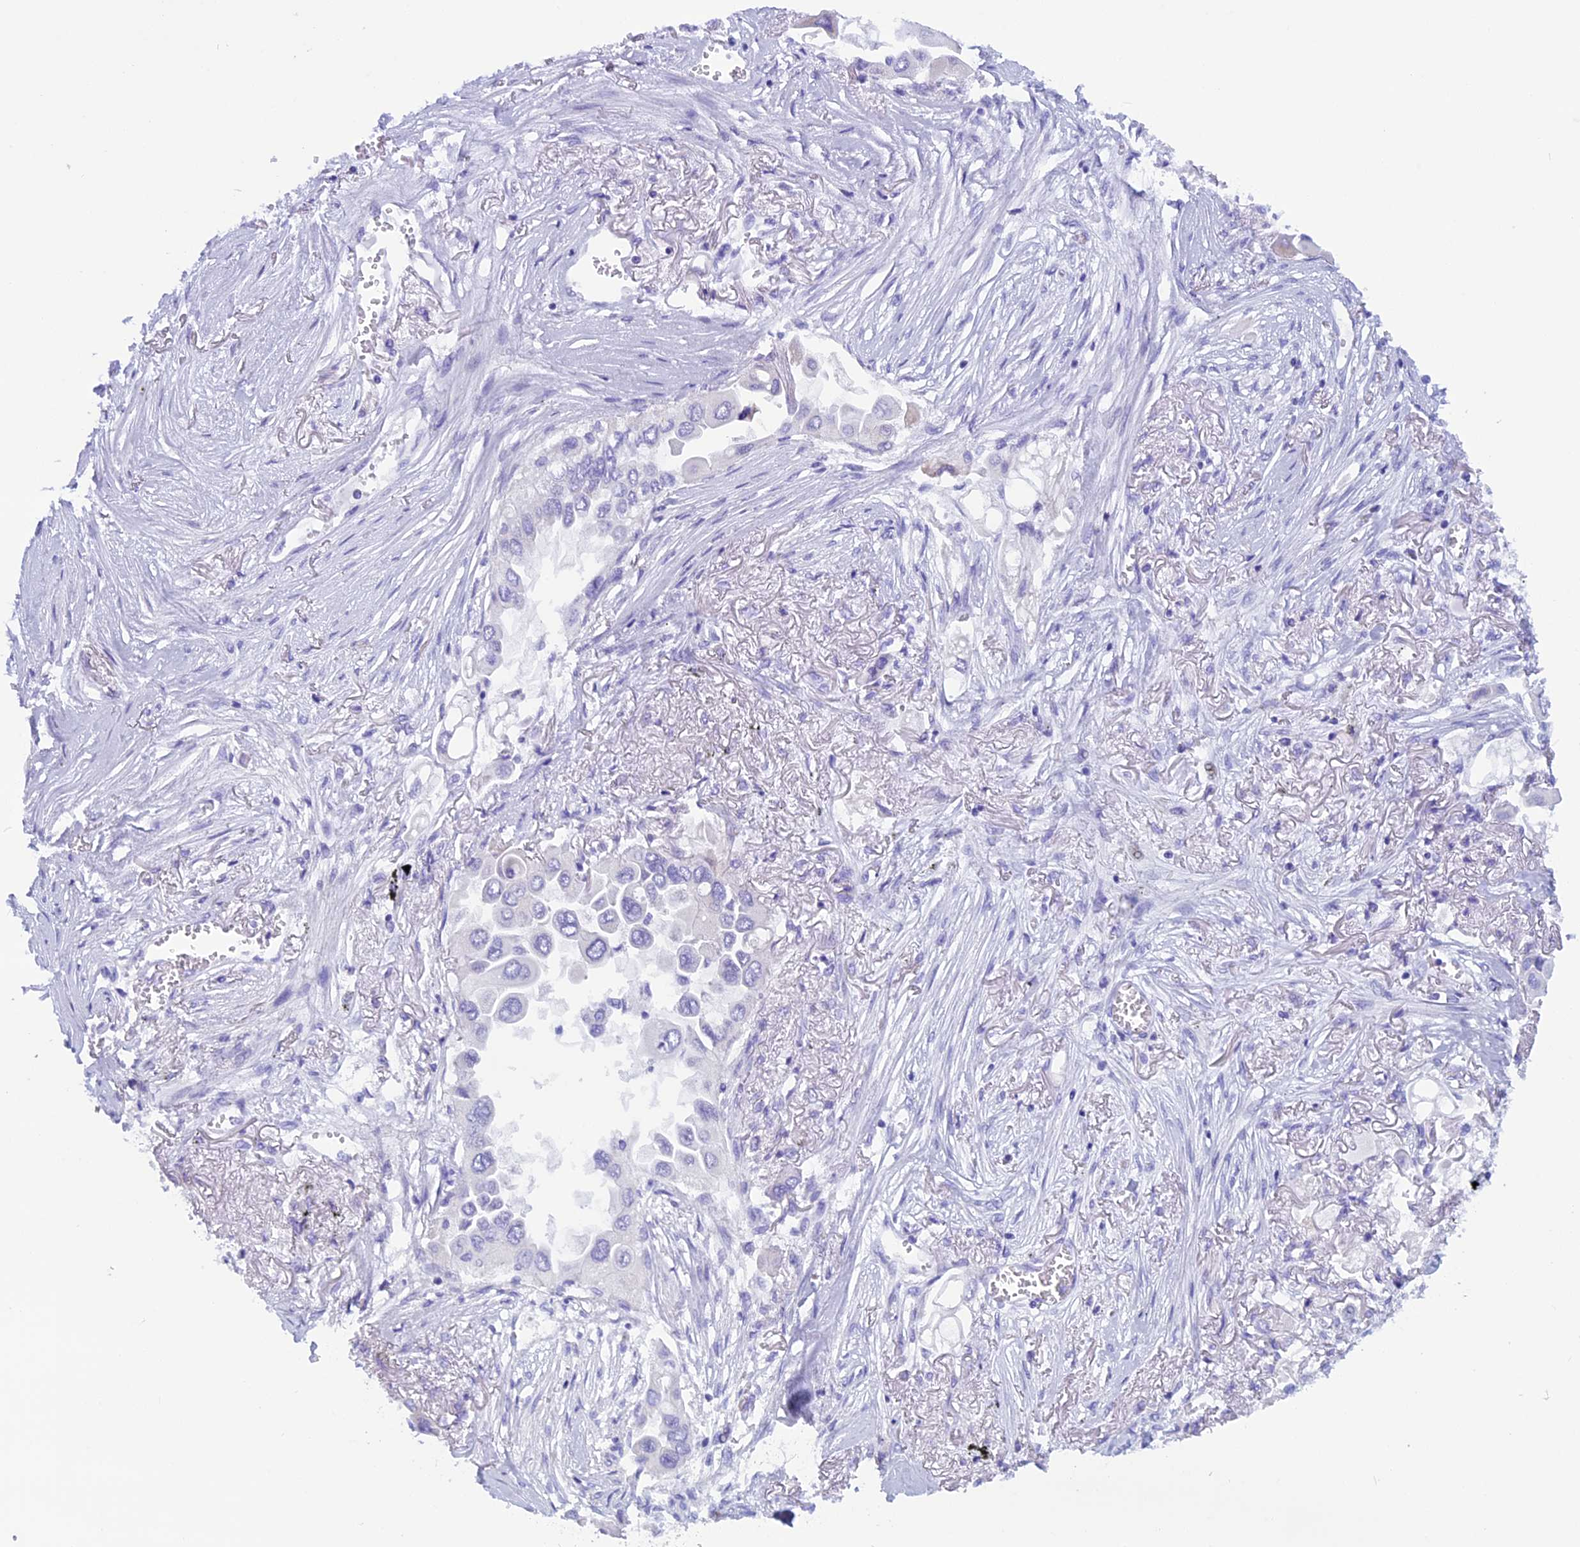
{"staining": {"intensity": "negative", "quantity": "none", "location": "none"}, "tissue": "lung cancer", "cell_type": "Tumor cells", "image_type": "cancer", "snomed": [{"axis": "morphology", "description": "Adenocarcinoma, NOS"}, {"axis": "topography", "description": "Lung"}], "caption": "Immunohistochemical staining of human lung cancer exhibits no significant positivity in tumor cells.", "gene": "ZNF563", "patient": {"sex": "female", "age": 76}}